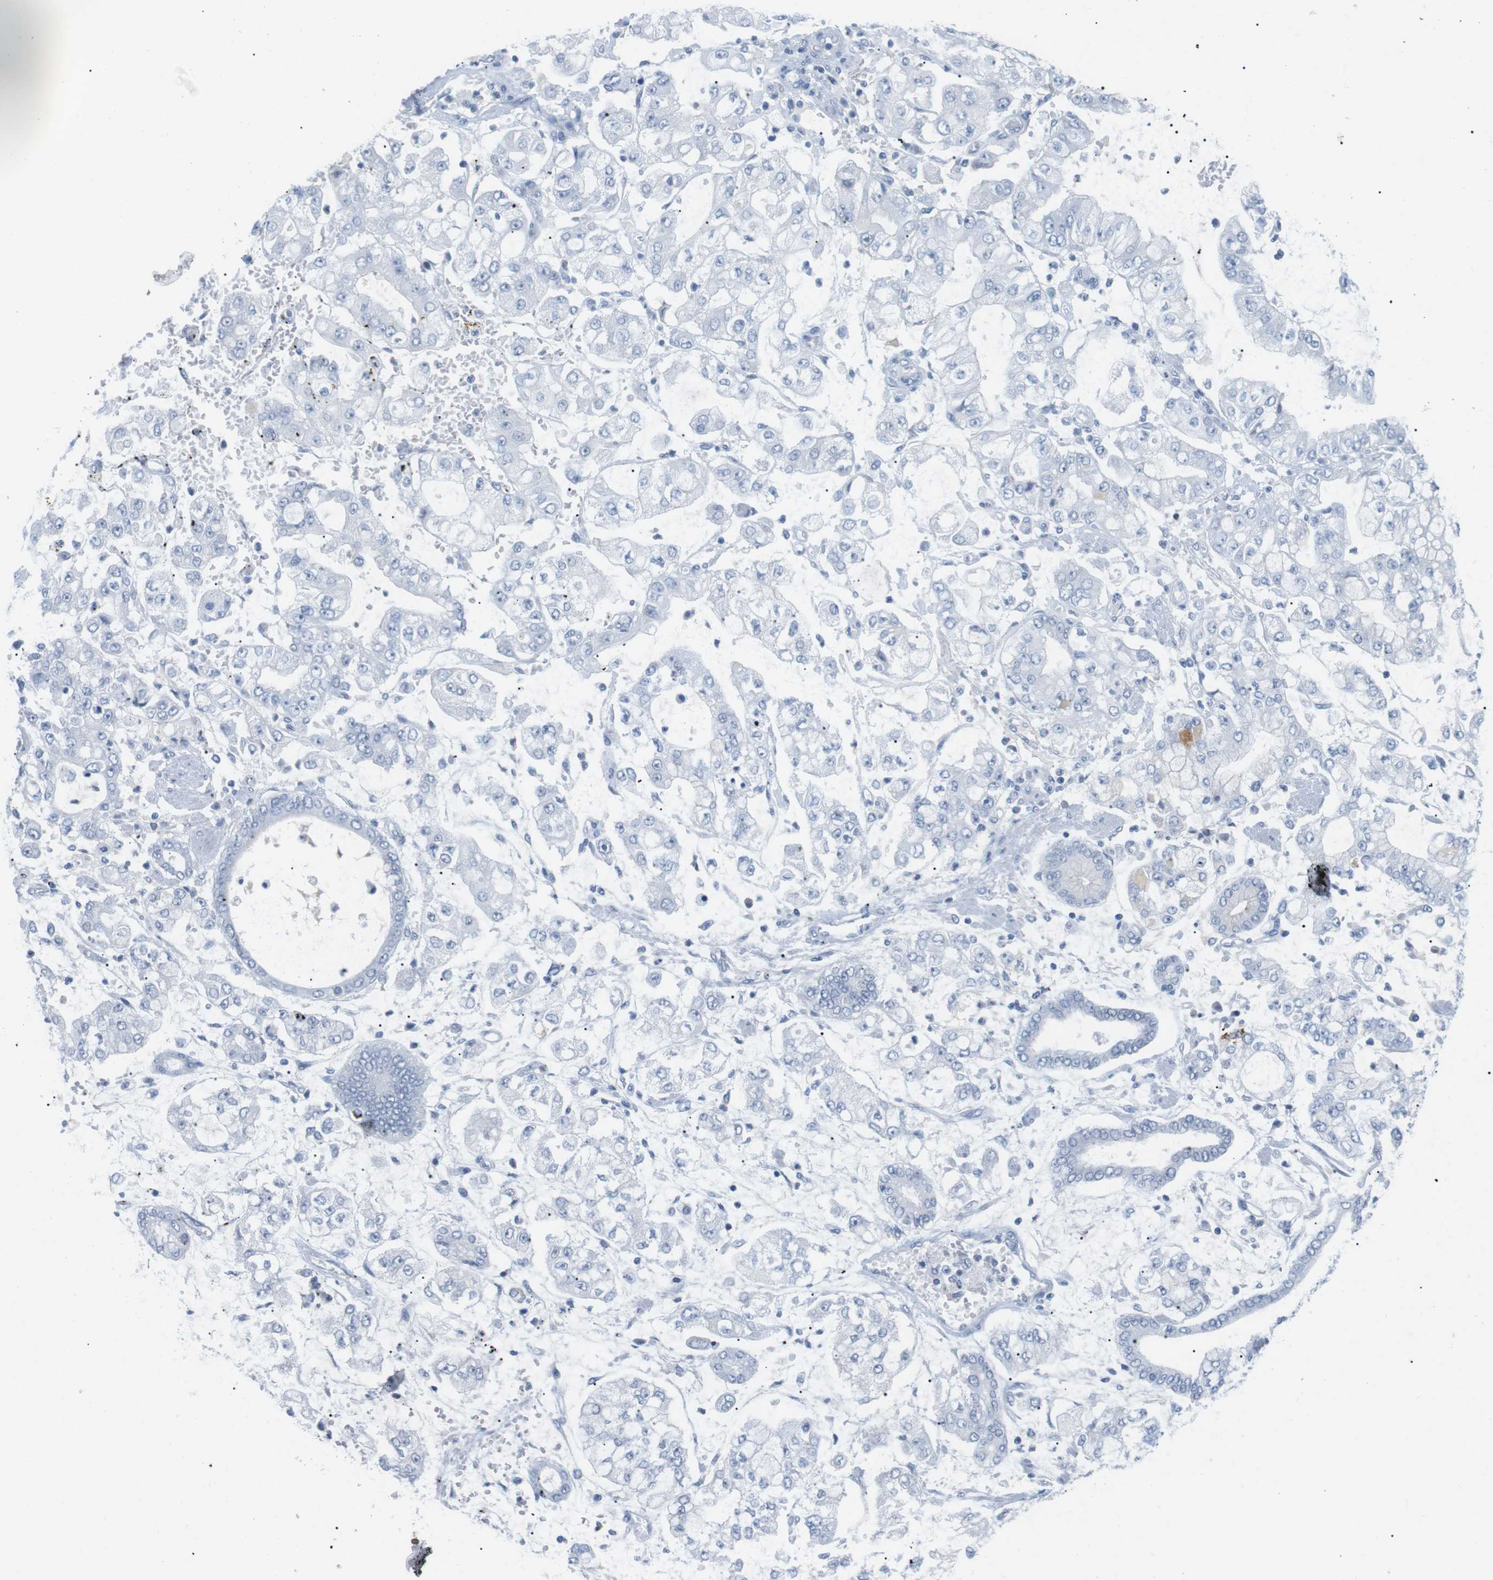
{"staining": {"intensity": "negative", "quantity": "none", "location": "none"}, "tissue": "stomach cancer", "cell_type": "Tumor cells", "image_type": "cancer", "snomed": [{"axis": "morphology", "description": "Adenocarcinoma, NOS"}, {"axis": "topography", "description": "Stomach"}], "caption": "The micrograph displays no staining of tumor cells in stomach cancer (adenocarcinoma).", "gene": "HBG2", "patient": {"sex": "male", "age": 76}}